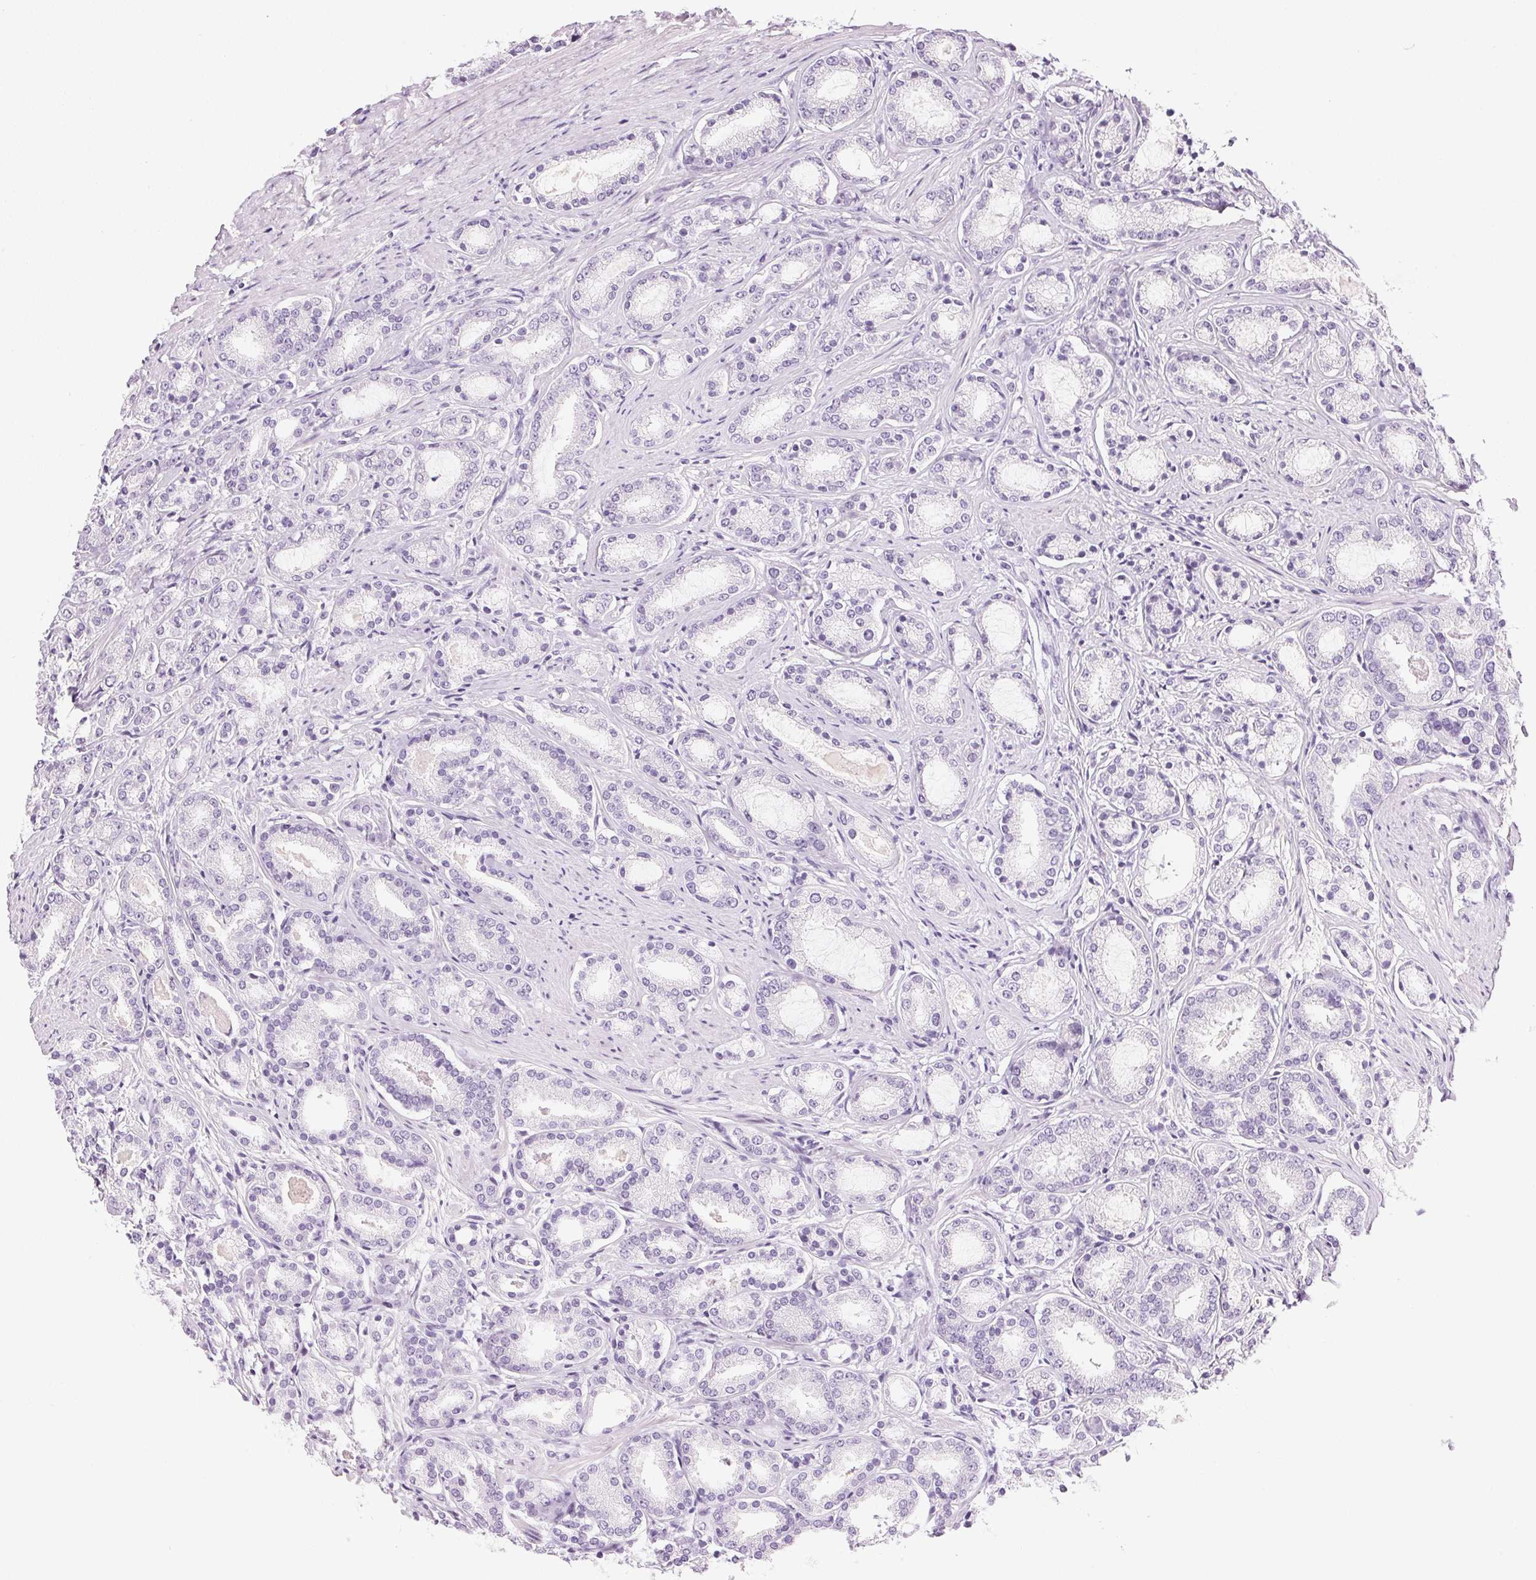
{"staining": {"intensity": "negative", "quantity": "none", "location": "none"}, "tissue": "prostate cancer", "cell_type": "Tumor cells", "image_type": "cancer", "snomed": [{"axis": "morphology", "description": "Adenocarcinoma, High grade"}, {"axis": "topography", "description": "Prostate"}], "caption": "Human adenocarcinoma (high-grade) (prostate) stained for a protein using immunohistochemistry exhibits no expression in tumor cells.", "gene": "IGFBP1", "patient": {"sex": "male", "age": 63}}